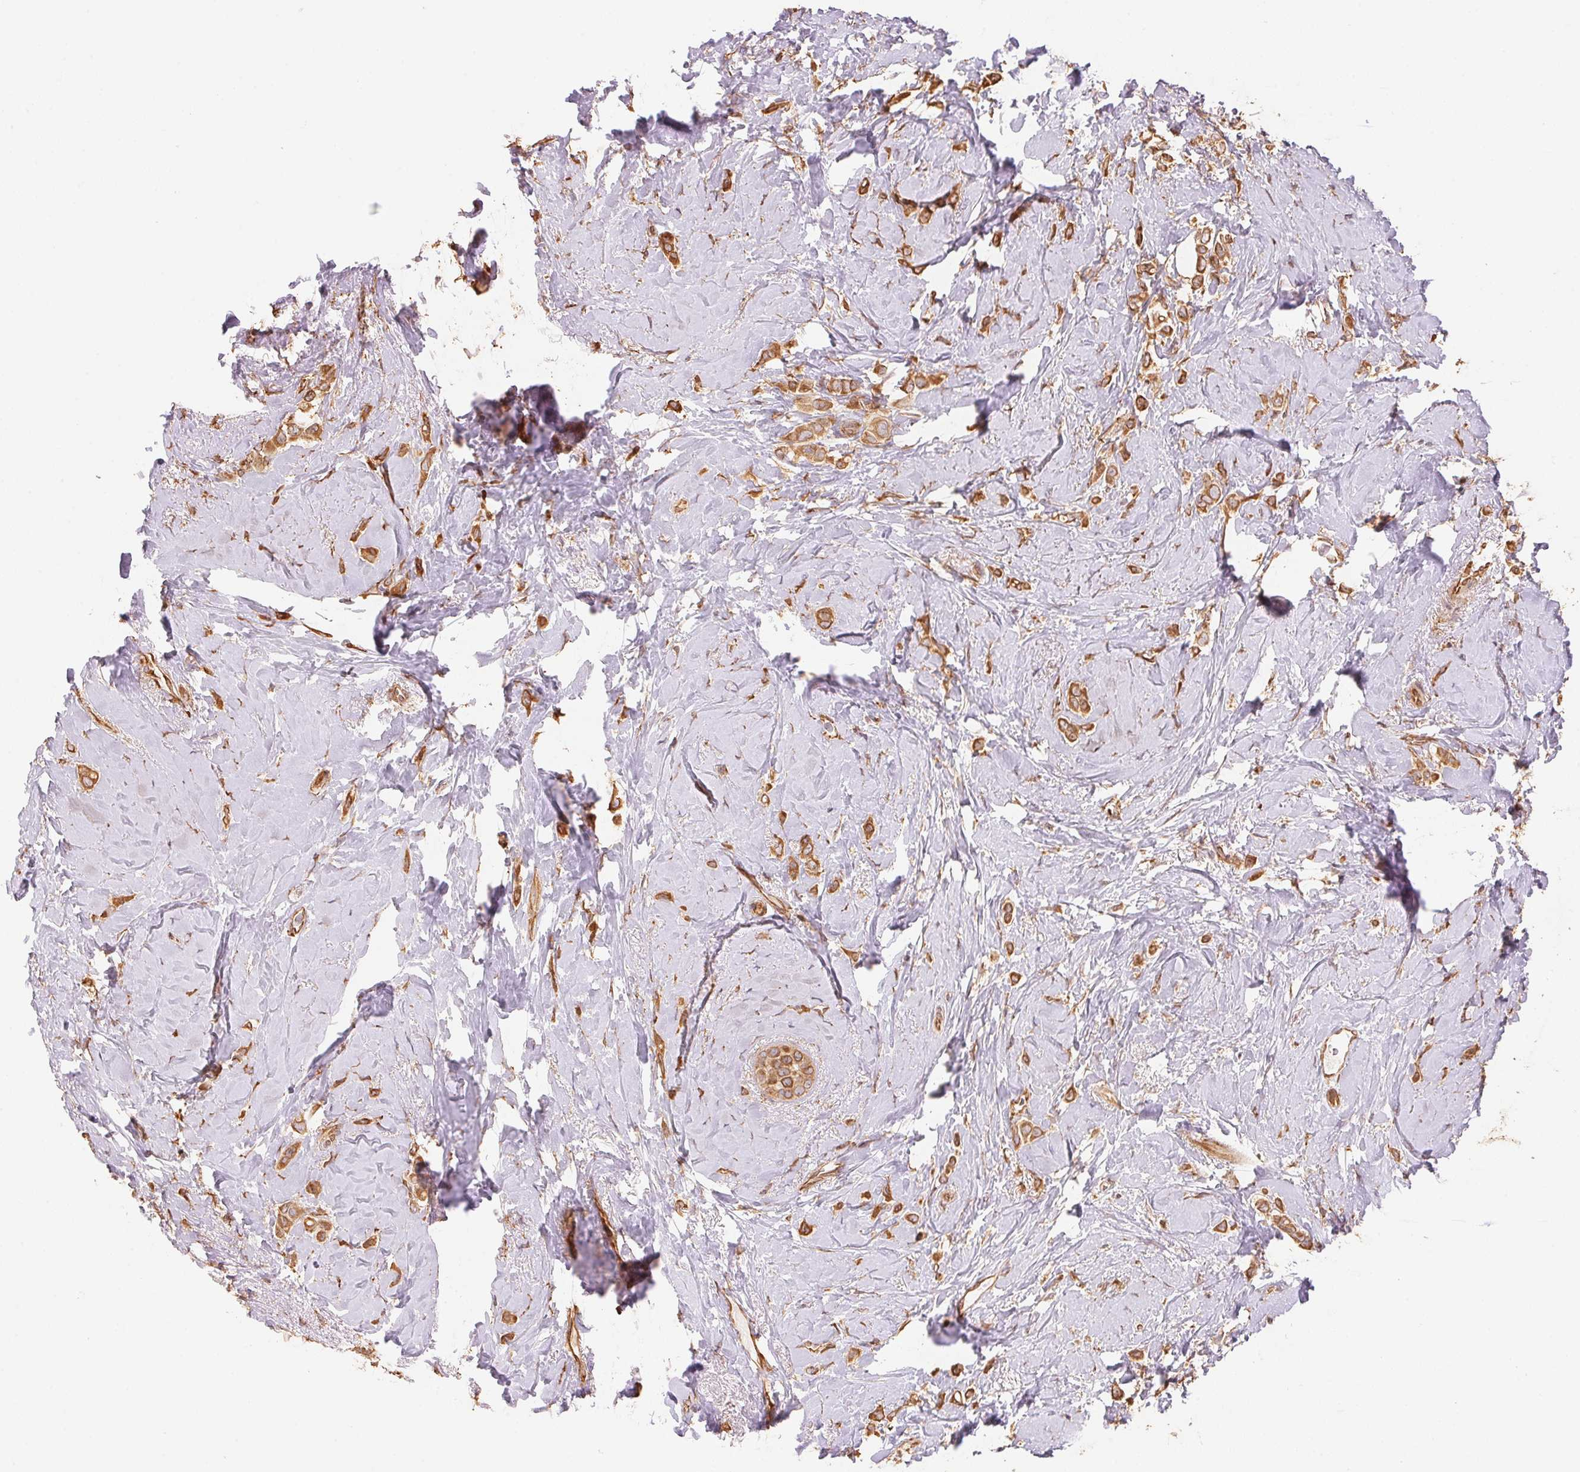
{"staining": {"intensity": "moderate", "quantity": ">75%", "location": "cytoplasmic/membranous"}, "tissue": "breast cancer", "cell_type": "Tumor cells", "image_type": "cancer", "snomed": [{"axis": "morphology", "description": "Lobular carcinoma"}, {"axis": "topography", "description": "Breast"}], "caption": "Lobular carcinoma (breast) stained with a protein marker displays moderate staining in tumor cells.", "gene": "C6orf163", "patient": {"sex": "female", "age": 66}}